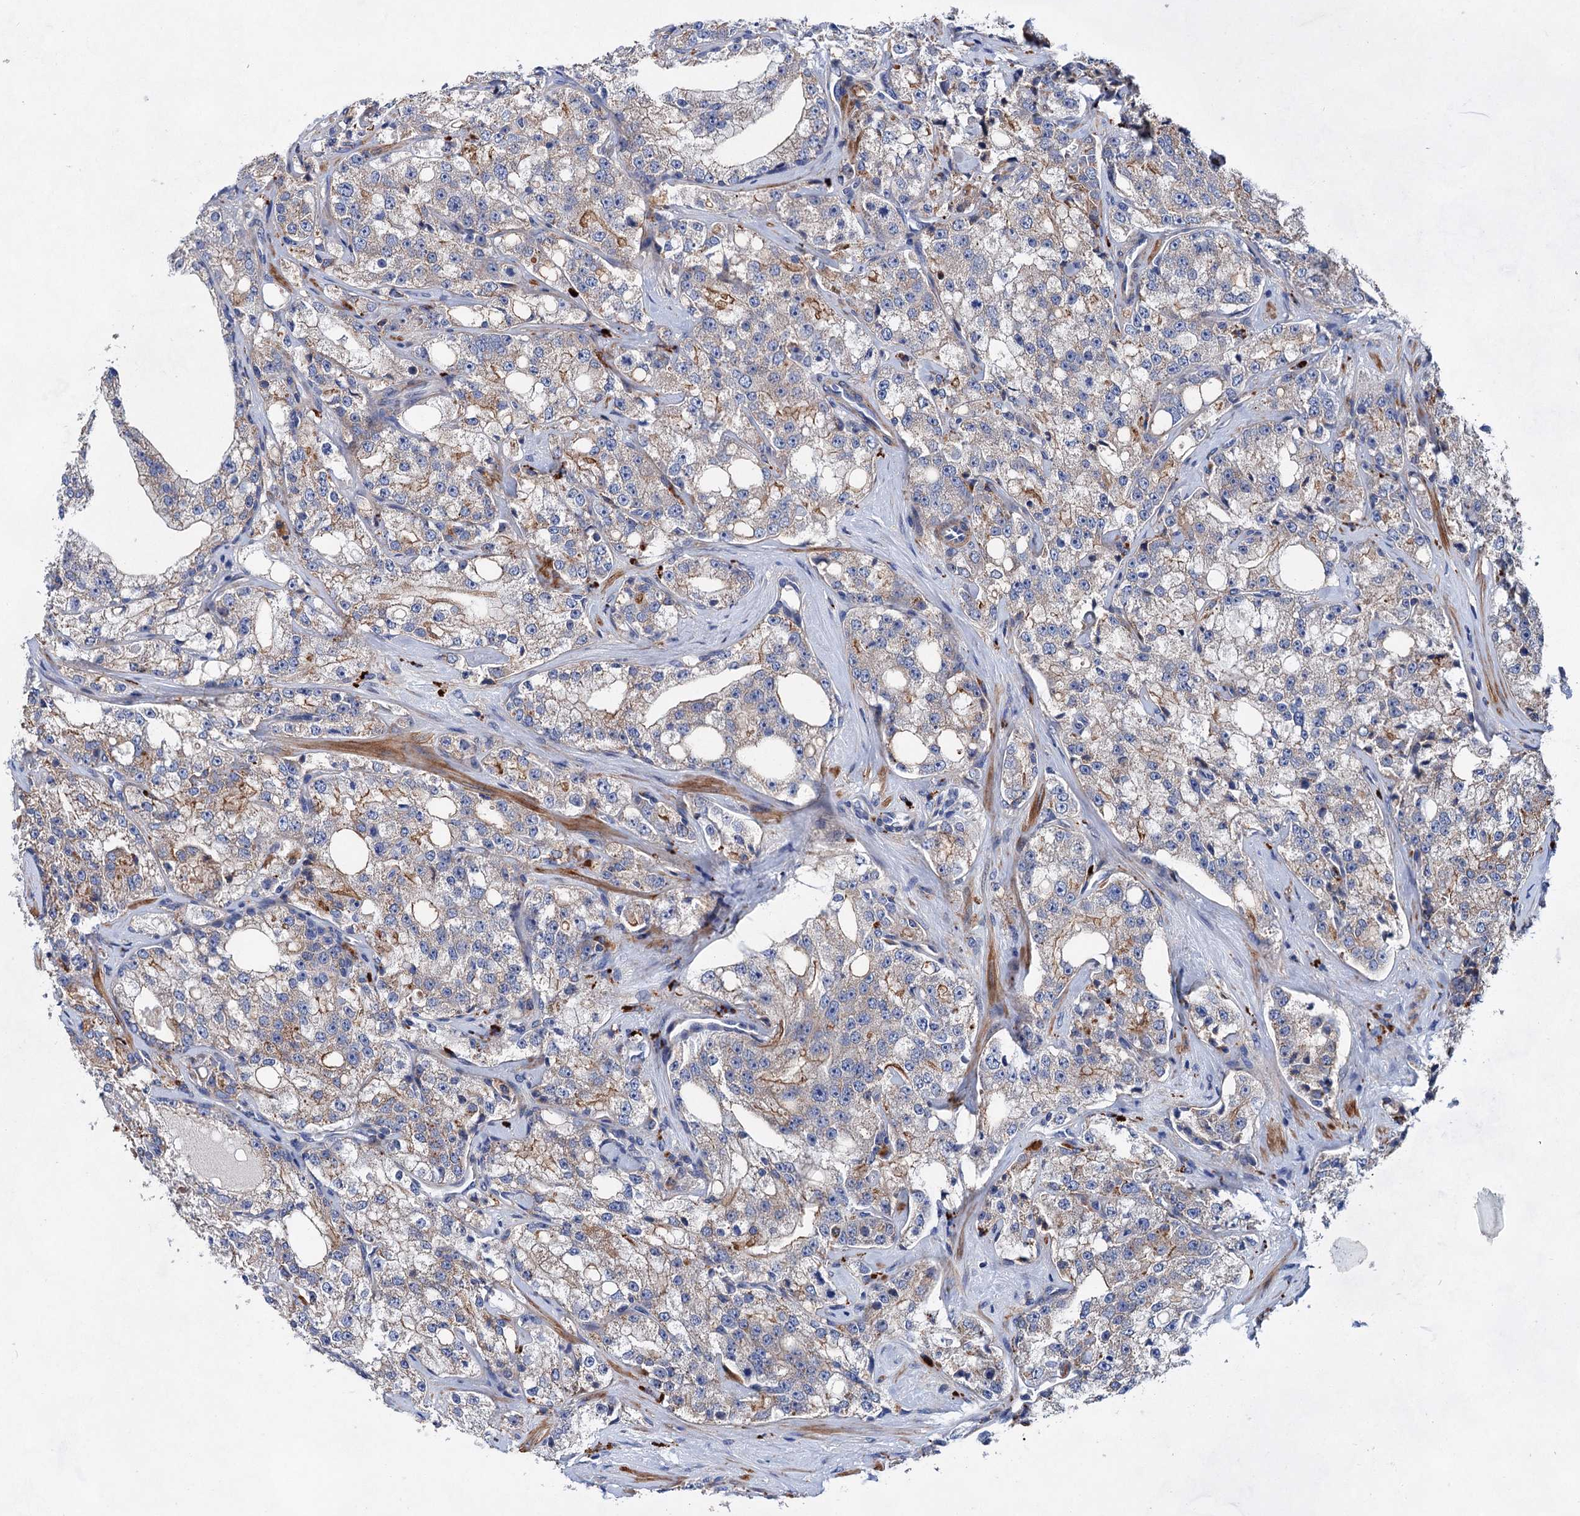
{"staining": {"intensity": "moderate", "quantity": "<25%", "location": "cytoplasmic/membranous"}, "tissue": "prostate cancer", "cell_type": "Tumor cells", "image_type": "cancer", "snomed": [{"axis": "morphology", "description": "Adenocarcinoma, High grade"}, {"axis": "topography", "description": "Prostate"}], "caption": "Prostate cancer (adenocarcinoma (high-grade)) stained with a protein marker shows moderate staining in tumor cells.", "gene": "GPR155", "patient": {"sex": "male", "age": 64}}